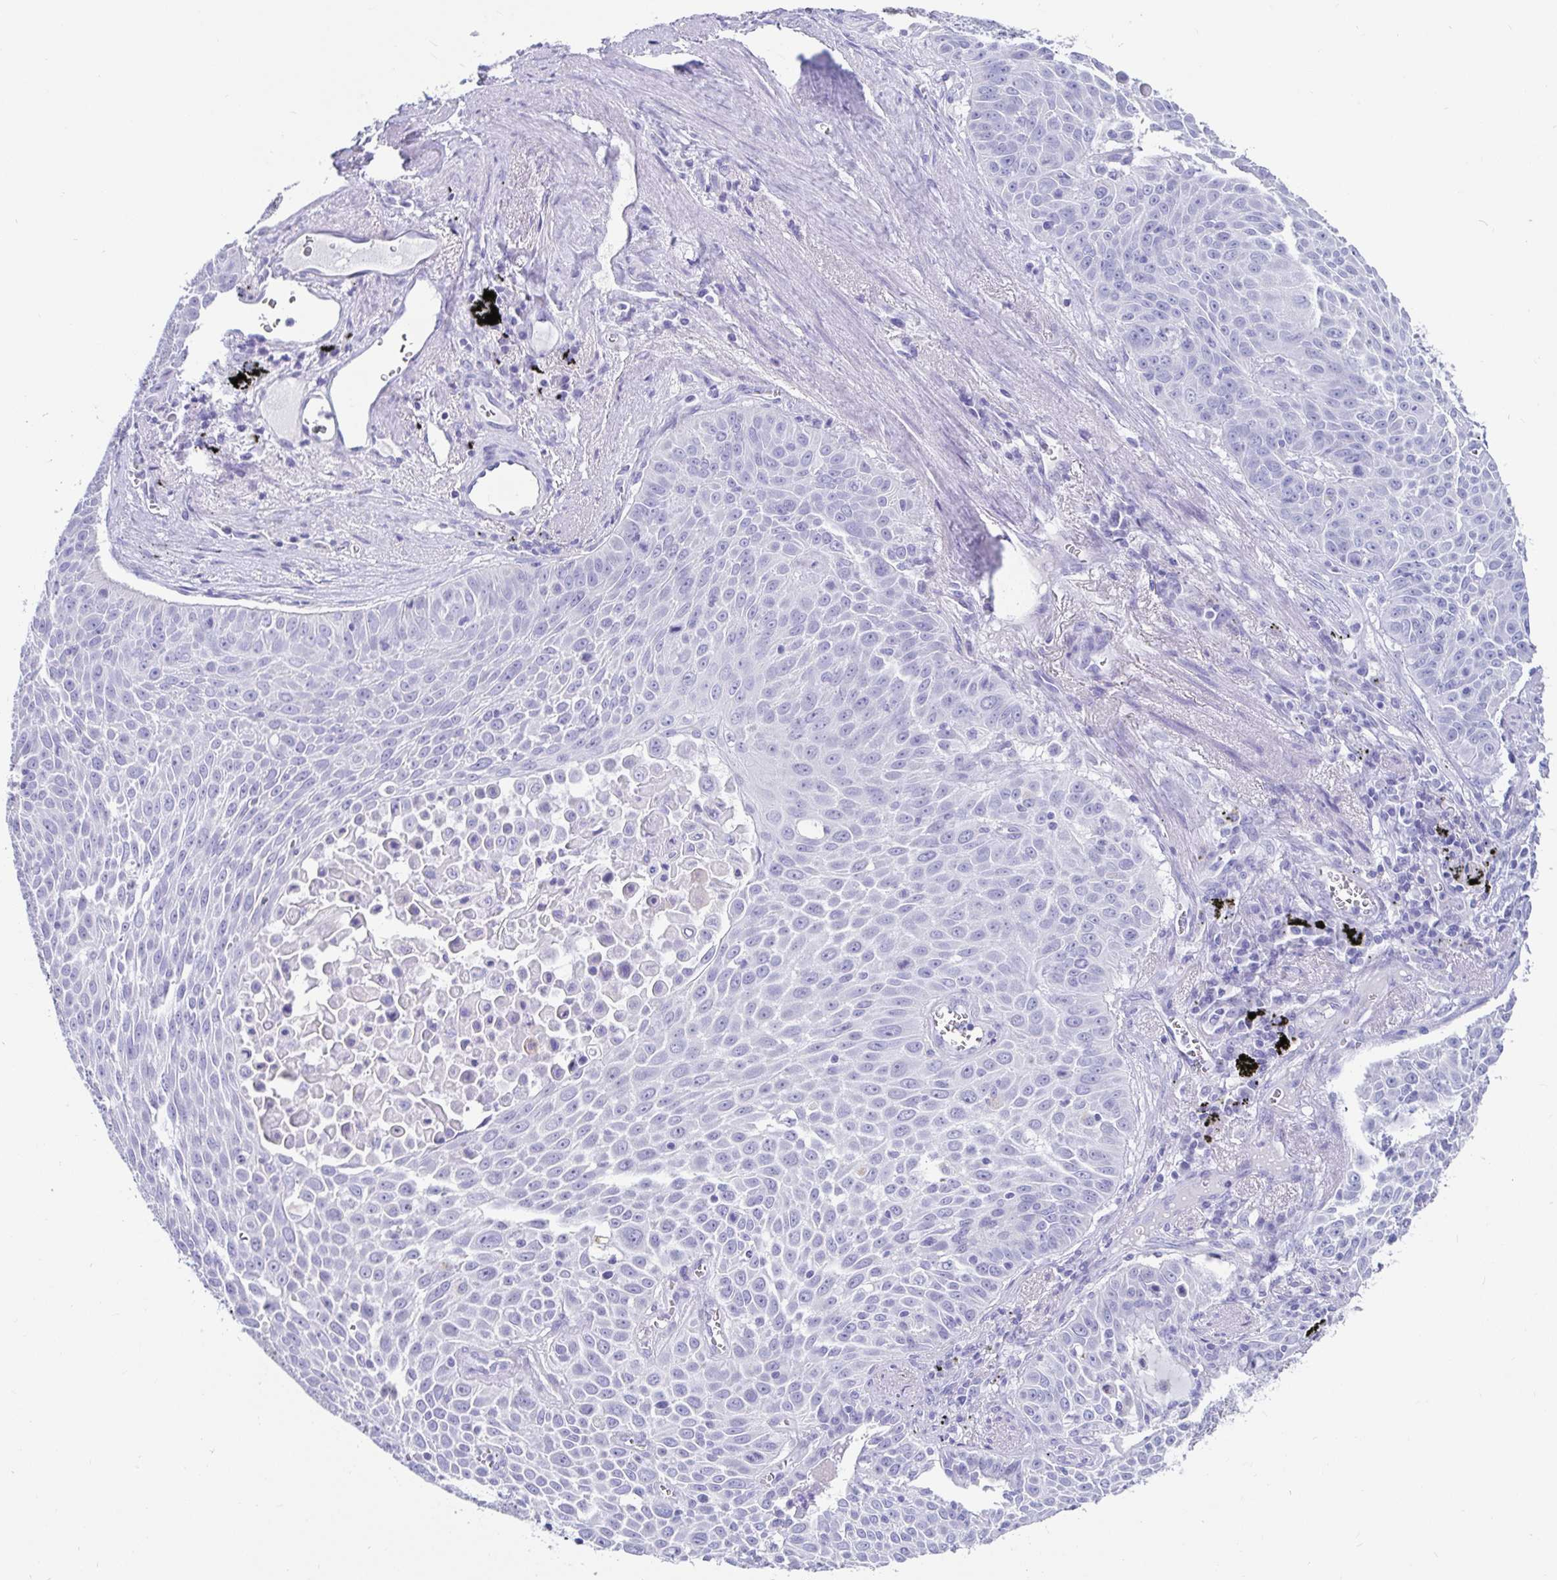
{"staining": {"intensity": "negative", "quantity": "none", "location": "none"}, "tissue": "lung cancer", "cell_type": "Tumor cells", "image_type": "cancer", "snomed": [{"axis": "morphology", "description": "Squamous cell carcinoma, NOS"}, {"axis": "morphology", "description": "Squamous cell carcinoma, metastatic, NOS"}, {"axis": "topography", "description": "Lymph node"}, {"axis": "topography", "description": "Lung"}], "caption": "Image shows no protein staining in tumor cells of lung metastatic squamous cell carcinoma tissue.", "gene": "ZPBP2", "patient": {"sex": "female", "age": 62}}